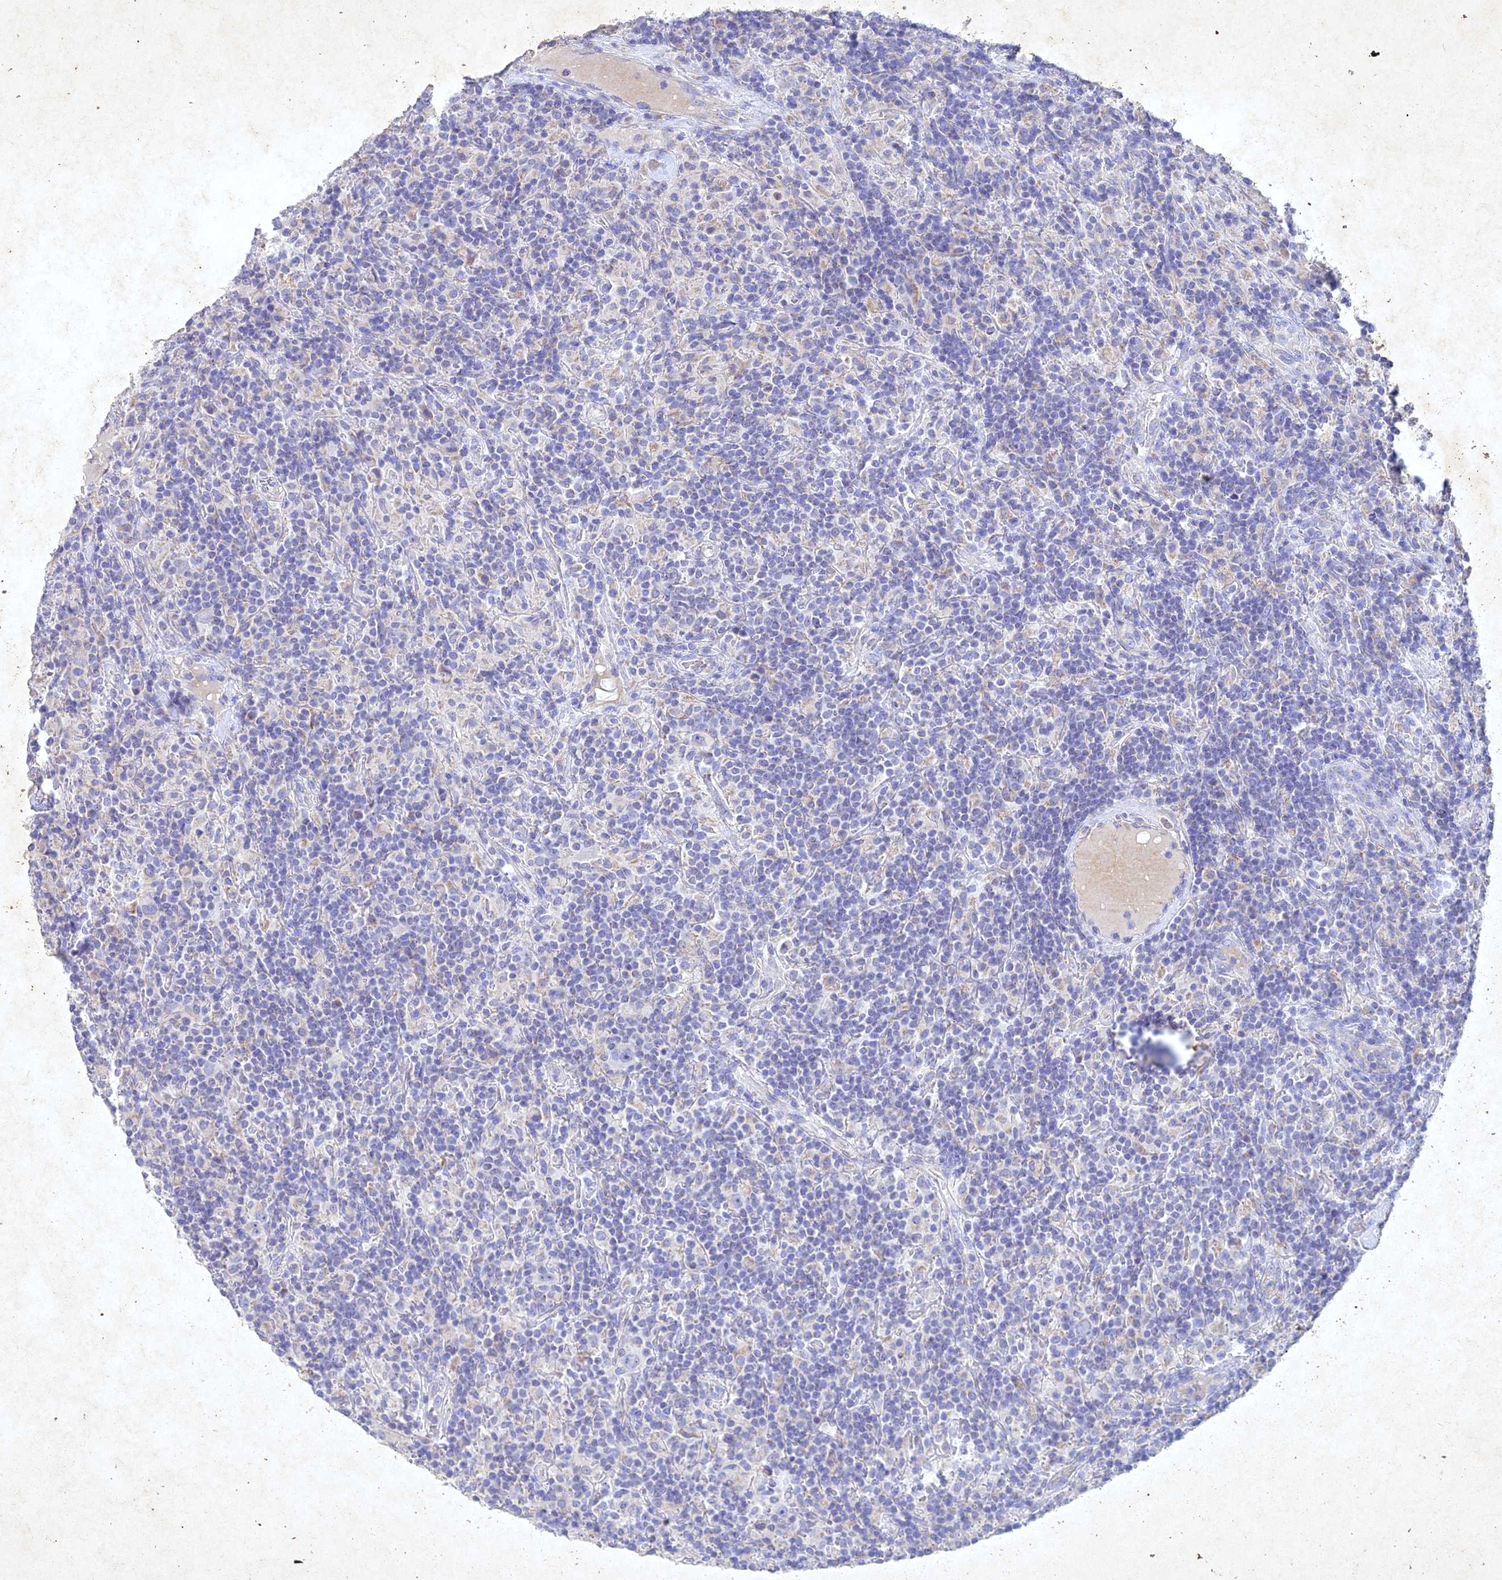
{"staining": {"intensity": "negative", "quantity": "none", "location": "none"}, "tissue": "lymphoma", "cell_type": "Tumor cells", "image_type": "cancer", "snomed": [{"axis": "morphology", "description": "Hodgkin's disease, NOS"}, {"axis": "topography", "description": "Lymph node"}], "caption": "Lymphoma was stained to show a protein in brown. There is no significant positivity in tumor cells. The staining is performed using DAB brown chromogen with nuclei counter-stained in using hematoxylin.", "gene": "NDUFV1", "patient": {"sex": "male", "age": 70}}